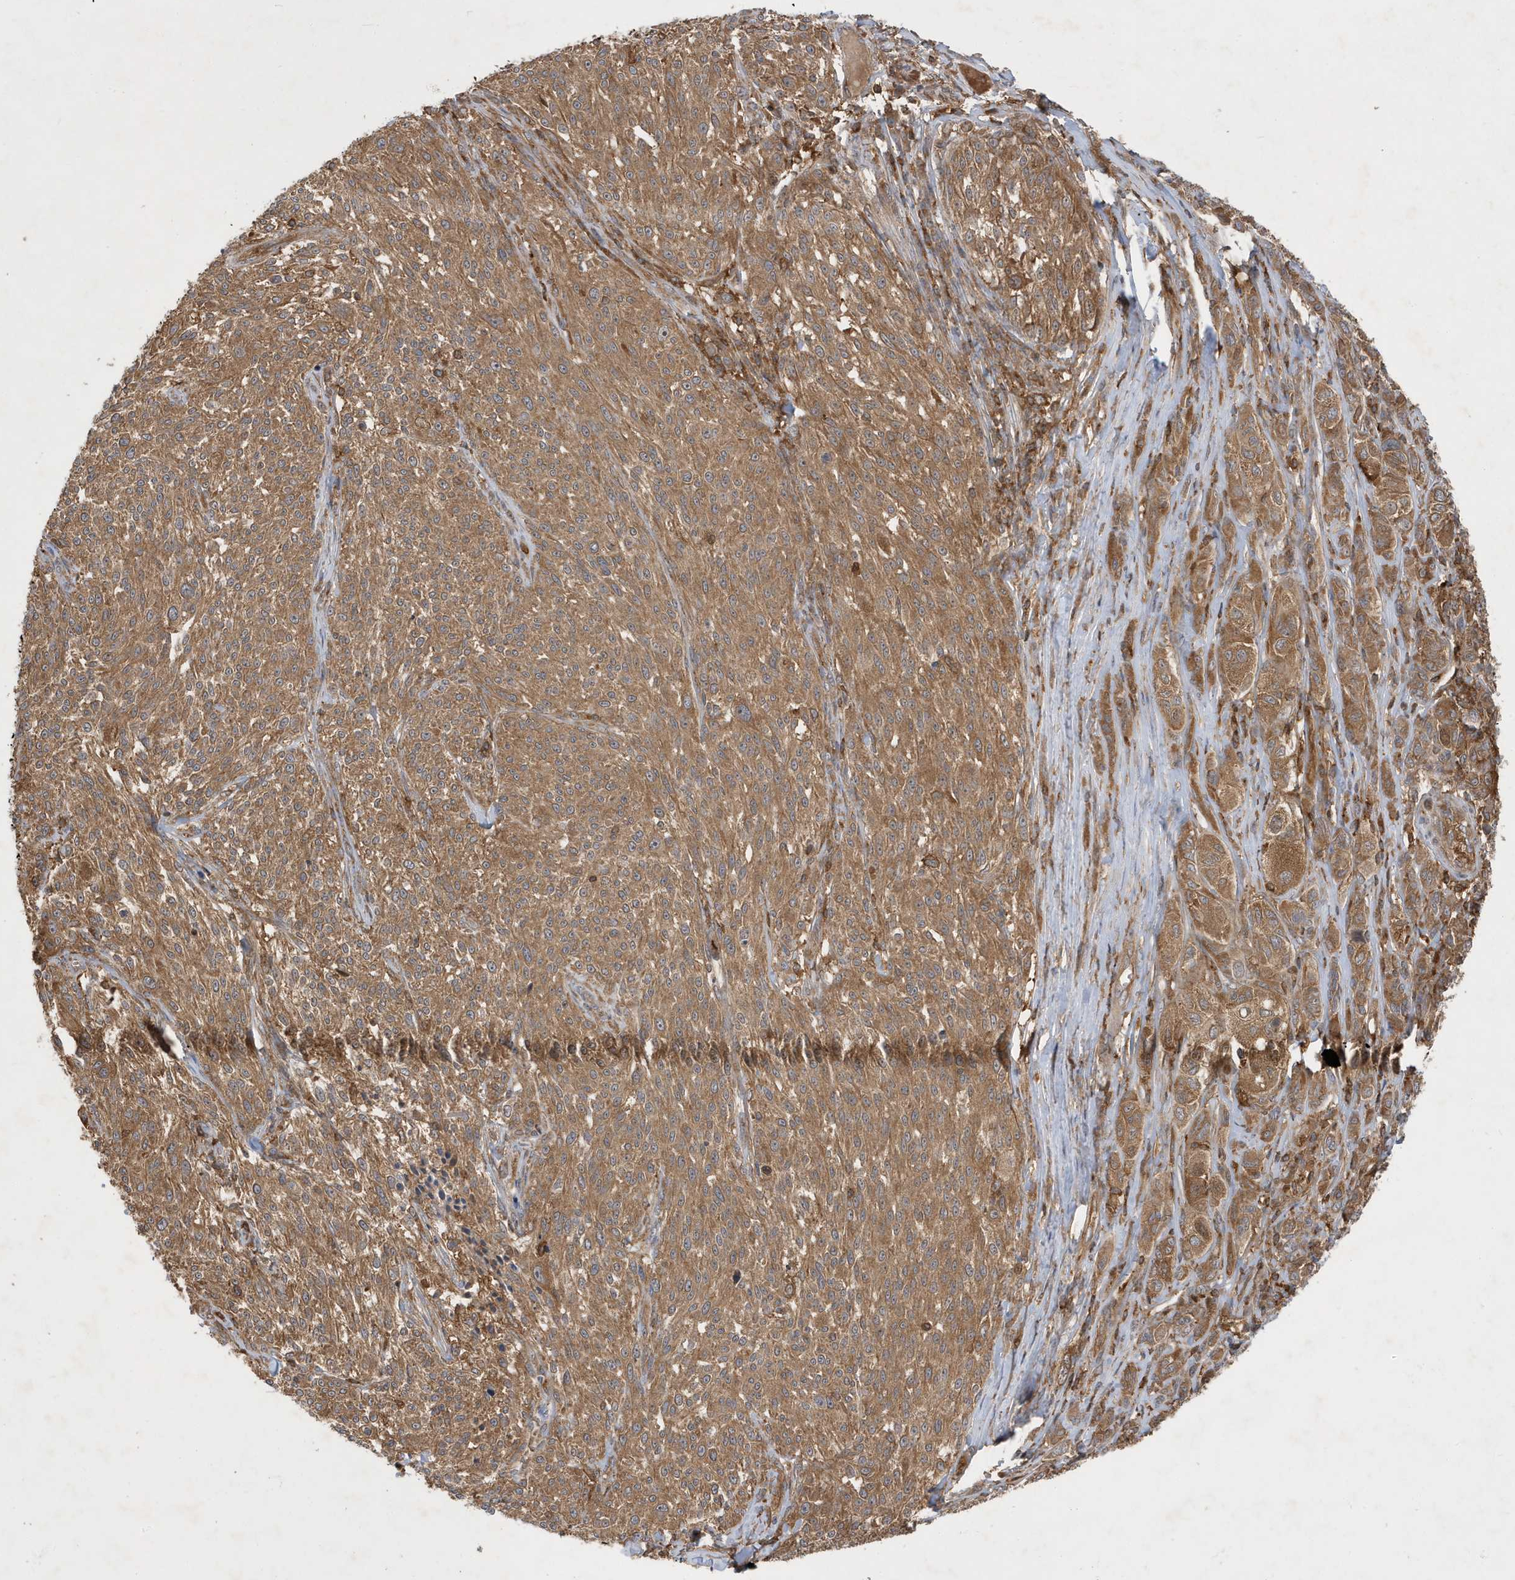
{"staining": {"intensity": "moderate", "quantity": ">75%", "location": "cytoplasmic/membranous"}, "tissue": "melanoma", "cell_type": "Tumor cells", "image_type": "cancer", "snomed": [{"axis": "morphology", "description": "Malignant melanoma, NOS"}, {"axis": "topography", "description": "Skin of trunk"}], "caption": "Moderate cytoplasmic/membranous expression is present in about >75% of tumor cells in melanoma.", "gene": "LAPTM4A", "patient": {"sex": "male", "age": 71}}